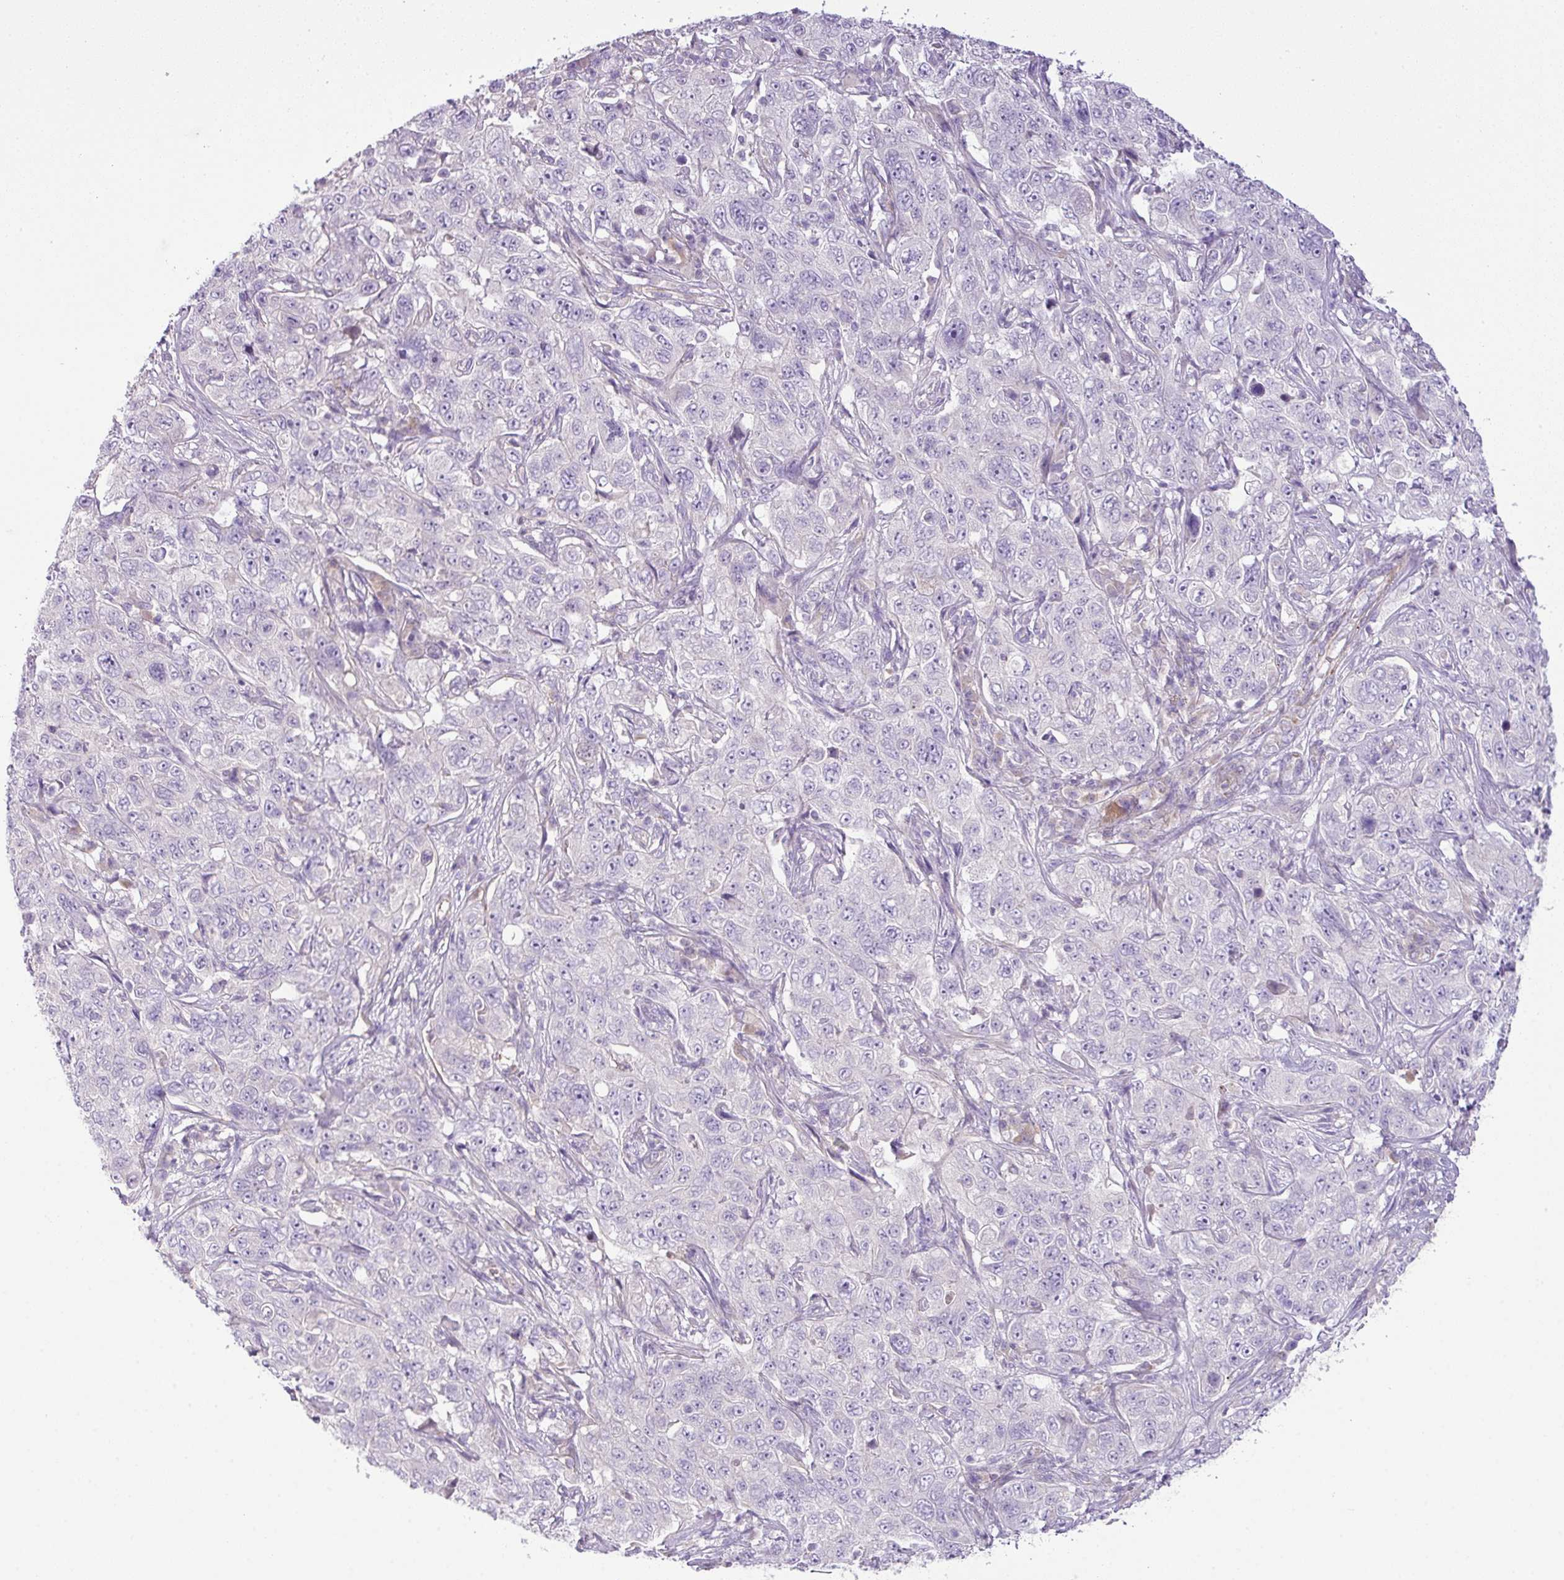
{"staining": {"intensity": "negative", "quantity": "none", "location": "none"}, "tissue": "pancreatic cancer", "cell_type": "Tumor cells", "image_type": "cancer", "snomed": [{"axis": "morphology", "description": "Adenocarcinoma, NOS"}, {"axis": "topography", "description": "Pancreas"}], "caption": "Immunohistochemistry (IHC) of human pancreatic adenocarcinoma exhibits no staining in tumor cells.", "gene": "ENSG00000273748", "patient": {"sex": "male", "age": 68}}